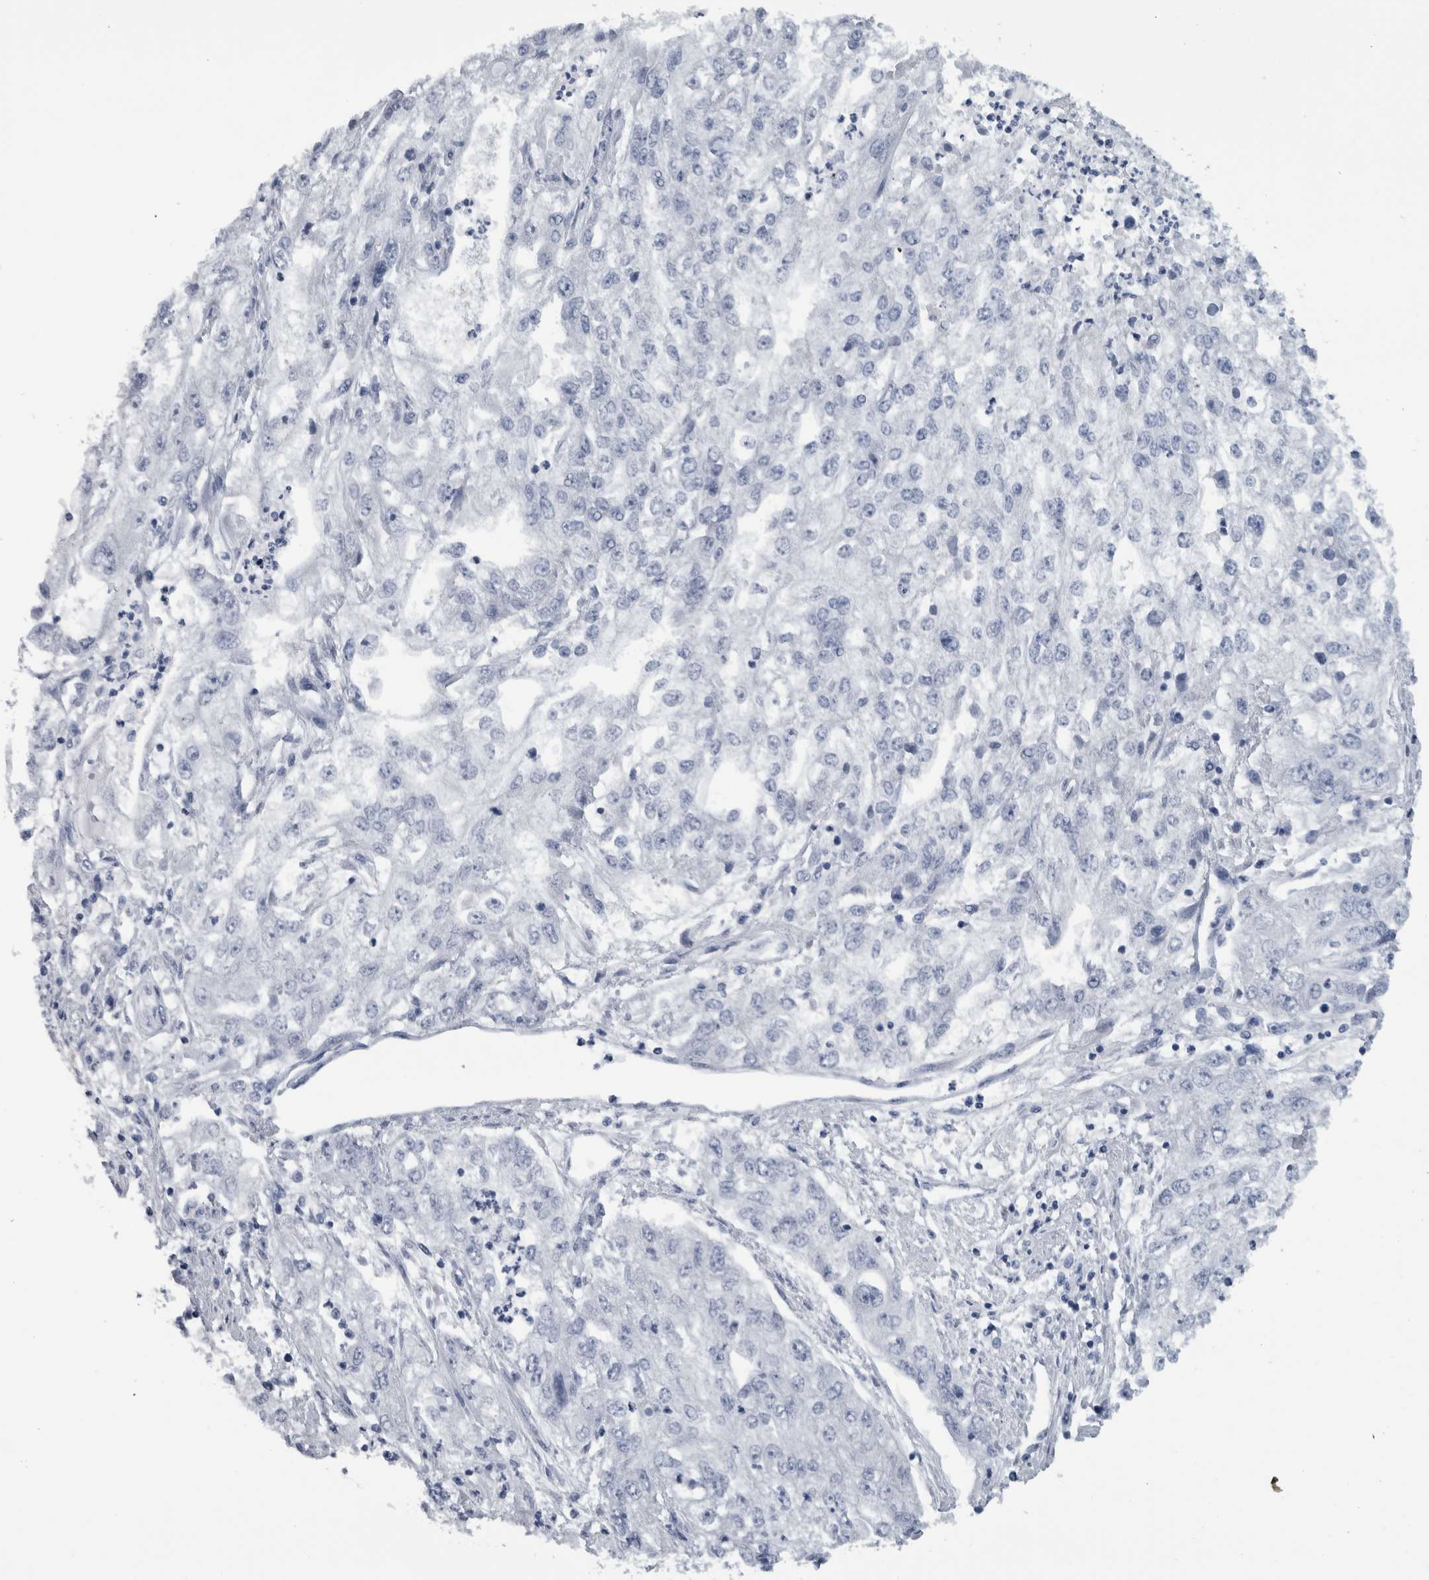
{"staining": {"intensity": "negative", "quantity": "none", "location": "none"}, "tissue": "endometrial cancer", "cell_type": "Tumor cells", "image_type": "cancer", "snomed": [{"axis": "morphology", "description": "Adenocarcinoma, NOS"}, {"axis": "topography", "description": "Endometrium"}], "caption": "Immunohistochemistry photomicrograph of endometrial adenocarcinoma stained for a protein (brown), which shows no staining in tumor cells.", "gene": "CDH17", "patient": {"sex": "female", "age": 49}}